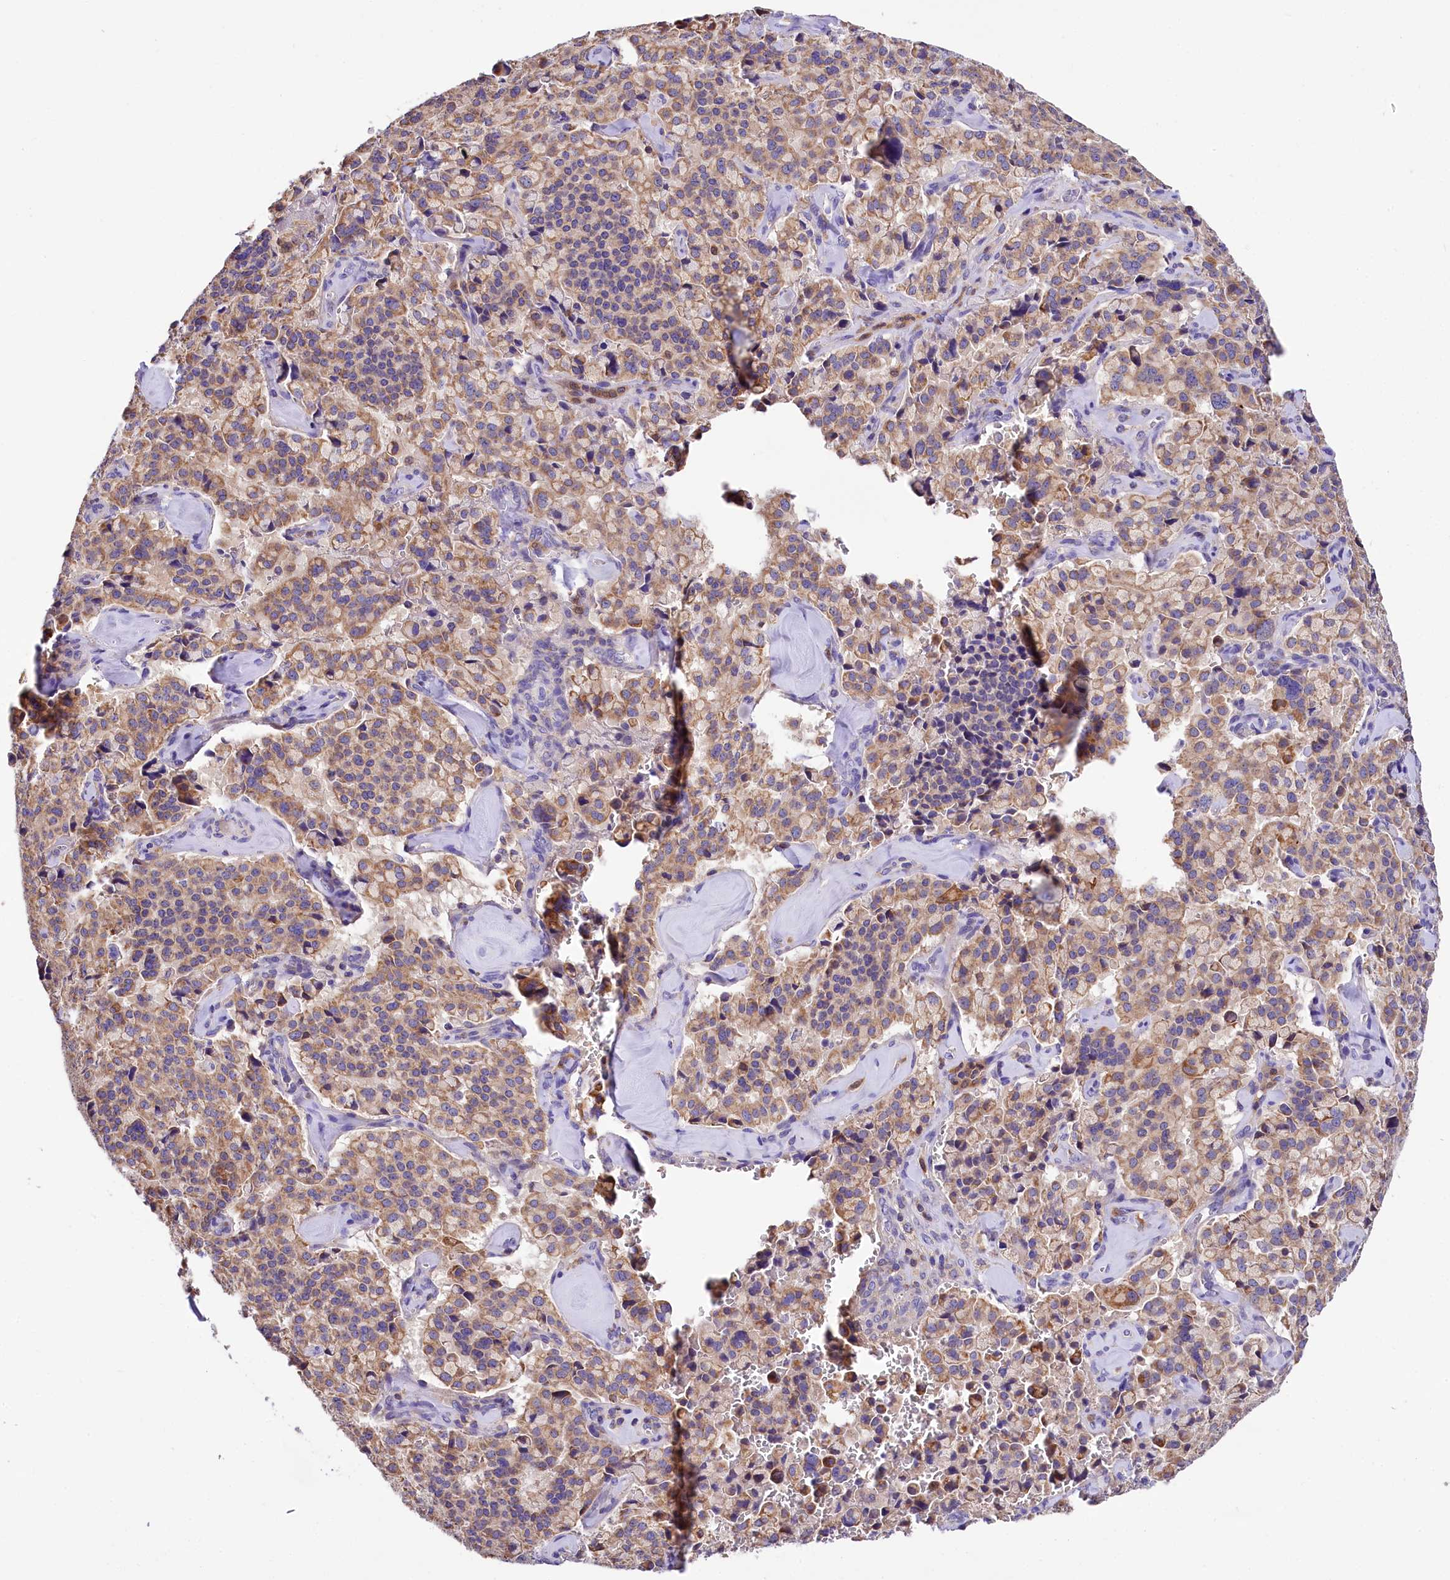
{"staining": {"intensity": "moderate", "quantity": ">75%", "location": "cytoplasmic/membranous"}, "tissue": "pancreatic cancer", "cell_type": "Tumor cells", "image_type": "cancer", "snomed": [{"axis": "morphology", "description": "Adenocarcinoma, NOS"}, {"axis": "topography", "description": "Pancreas"}], "caption": "DAB immunohistochemical staining of human pancreatic cancer displays moderate cytoplasmic/membranous protein positivity in about >75% of tumor cells.", "gene": "TASOR2", "patient": {"sex": "male", "age": 65}}